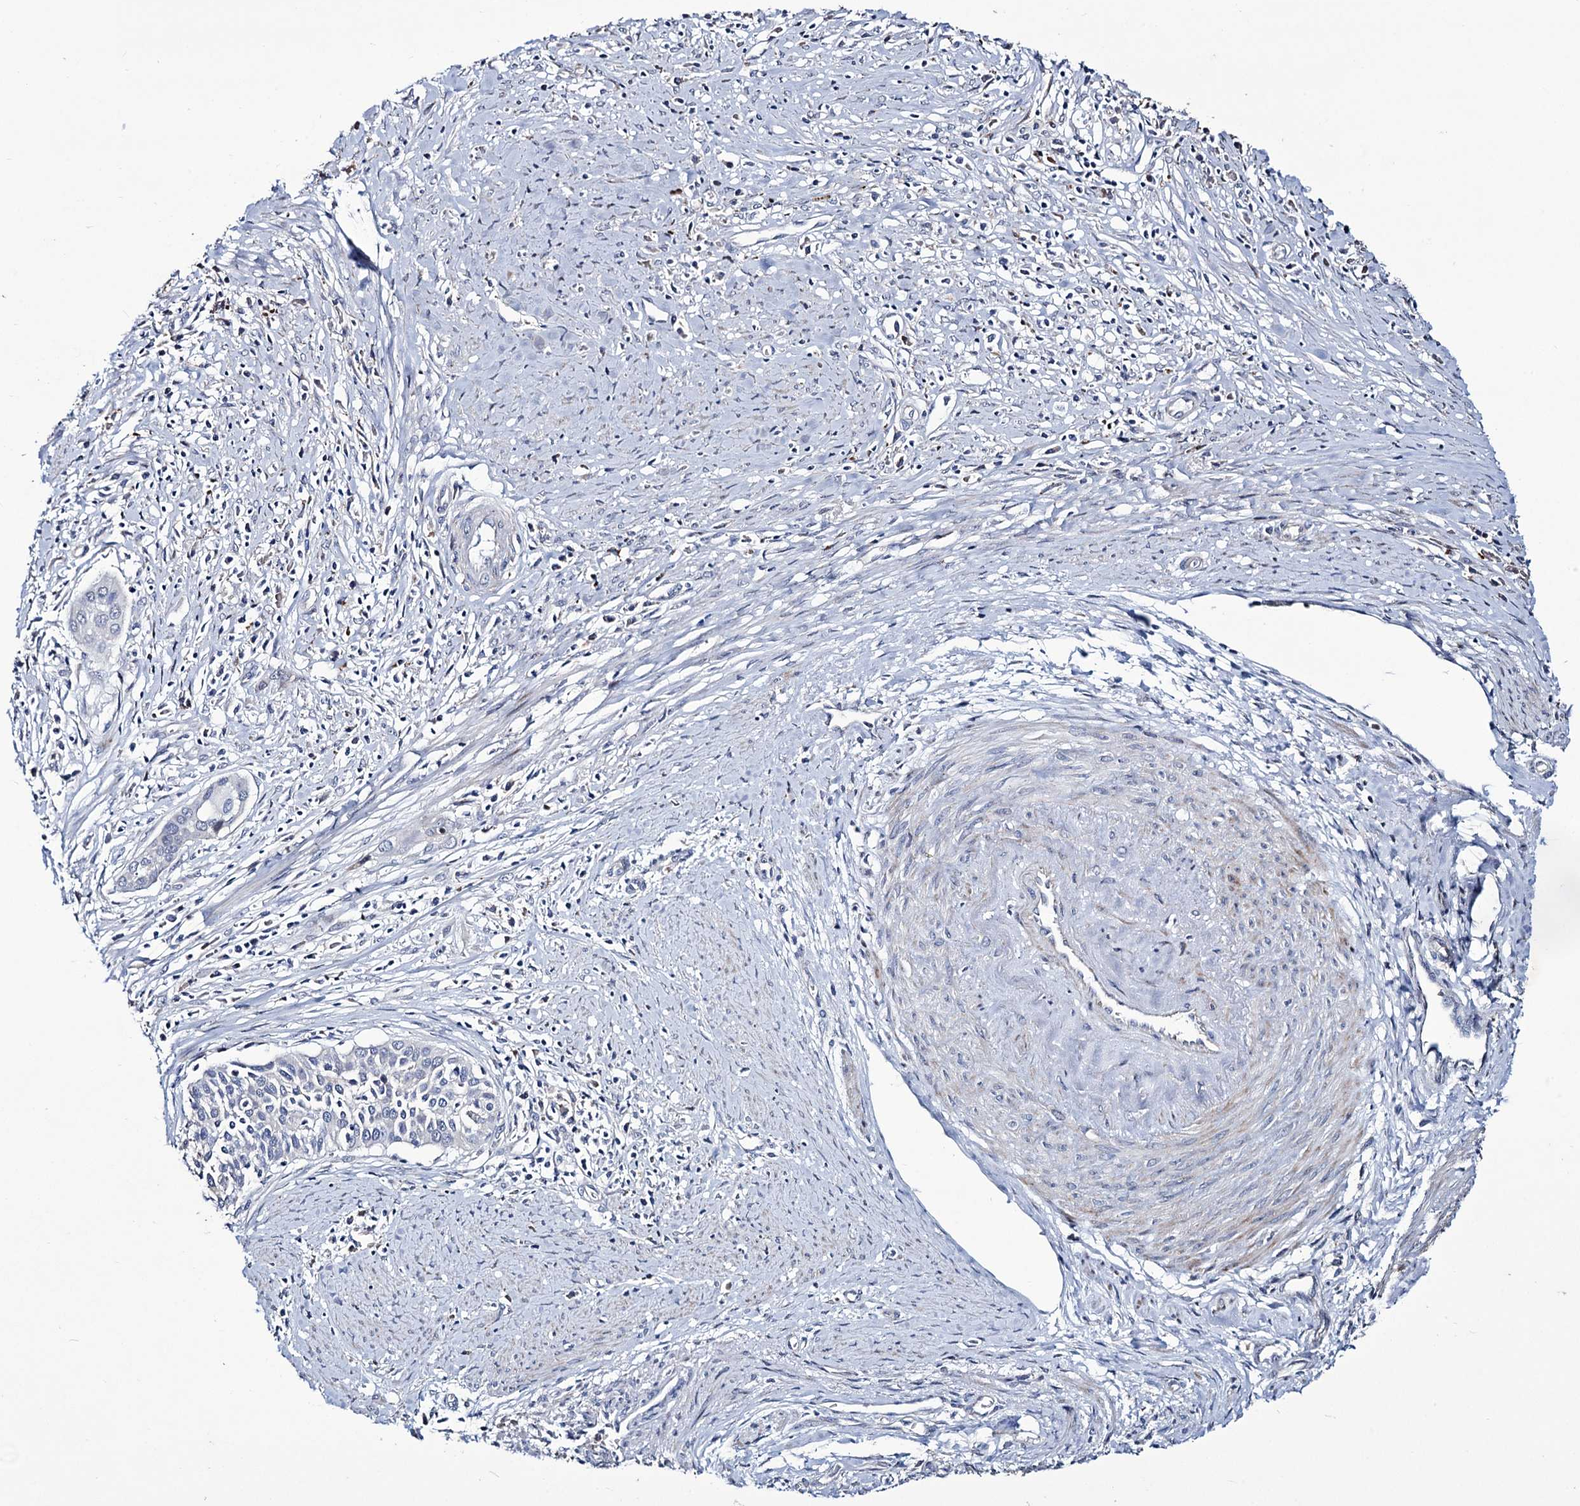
{"staining": {"intensity": "negative", "quantity": "none", "location": "none"}, "tissue": "cervical cancer", "cell_type": "Tumor cells", "image_type": "cancer", "snomed": [{"axis": "morphology", "description": "Squamous cell carcinoma, NOS"}, {"axis": "topography", "description": "Cervix"}], "caption": "Tumor cells show no significant expression in squamous cell carcinoma (cervical).", "gene": "TUBGCP5", "patient": {"sex": "female", "age": 34}}